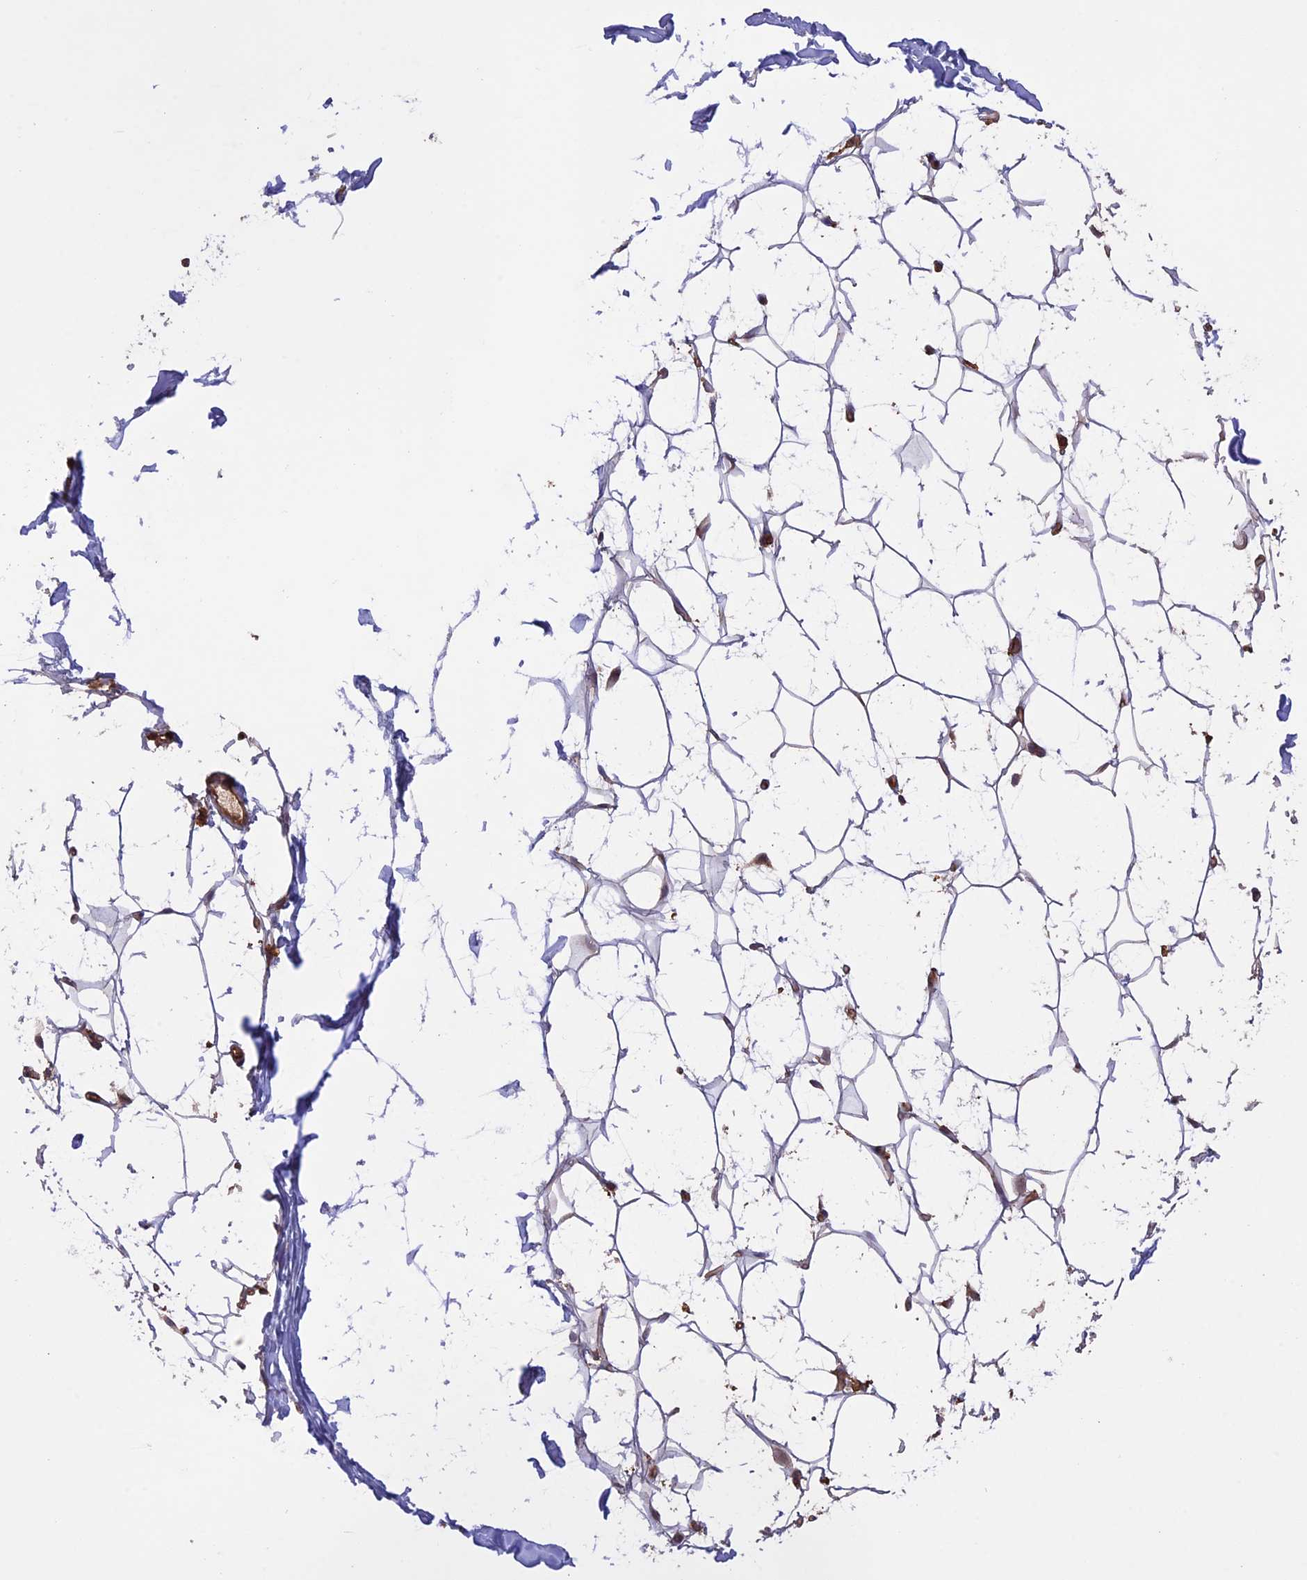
{"staining": {"intensity": "negative", "quantity": "none", "location": "none"}, "tissue": "adipose tissue", "cell_type": "Adipocytes", "image_type": "normal", "snomed": [{"axis": "morphology", "description": "Normal tissue, NOS"}, {"axis": "topography", "description": "Breast"}], "caption": "Immunohistochemistry image of benign human adipose tissue stained for a protein (brown), which reveals no staining in adipocytes. Nuclei are stained in blue.", "gene": "GAS8", "patient": {"sex": "female", "age": 26}}